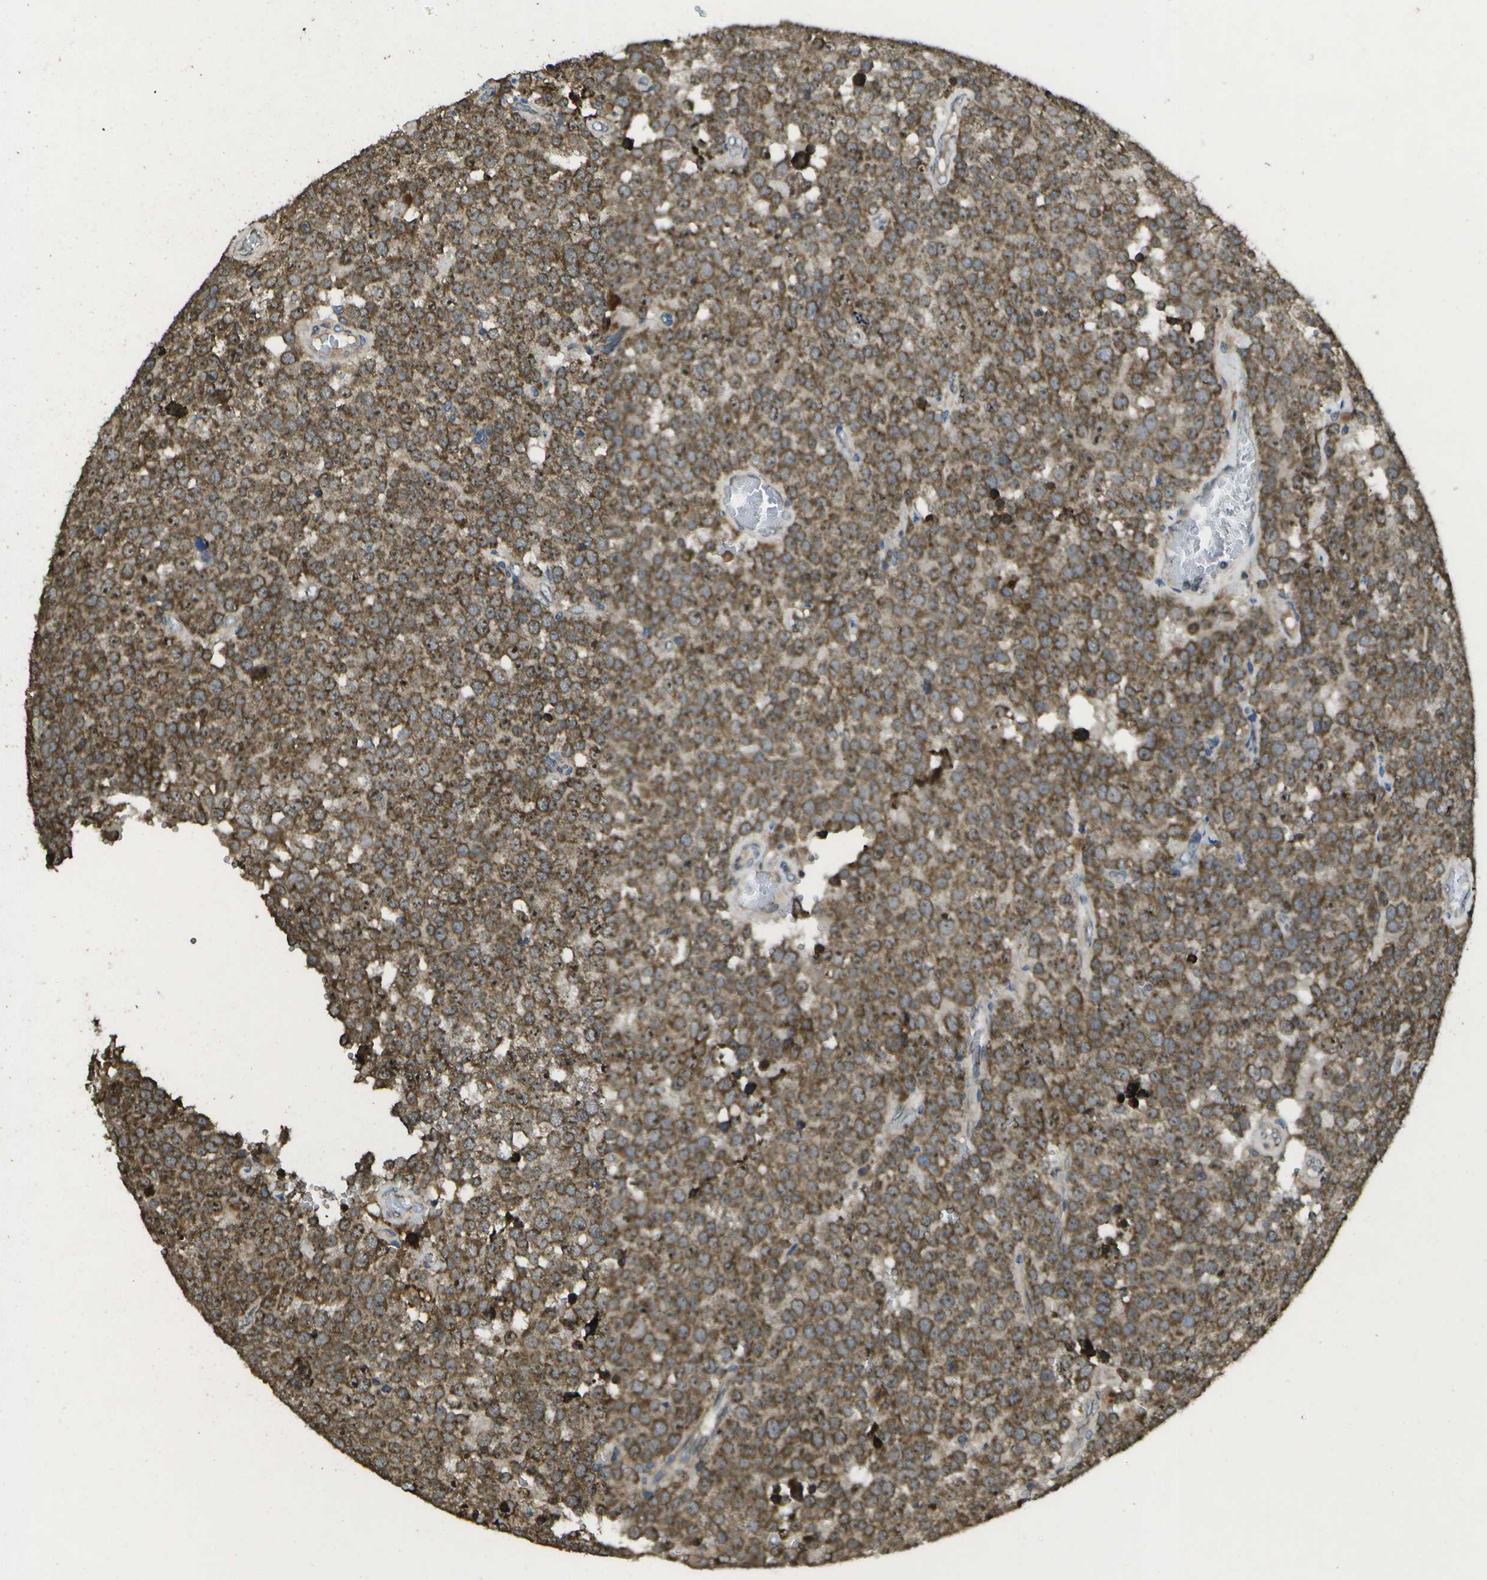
{"staining": {"intensity": "moderate", "quantity": ">75%", "location": "cytoplasmic/membranous"}, "tissue": "testis cancer", "cell_type": "Tumor cells", "image_type": "cancer", "snomed": [{"axis": "morphology", "description": "Normal tissue, NOS"}, {"axis": "morphology", "description": "Seminoma, NOS"}, {"axis": "topography", "description": "Testis"}], "caption": "A histopathology image of testis seminoma stained for a protein reveals moderate cytoplasmic/membranous brown staining in tumor cells.", "gene": "HFE", "patient": {"sex": "male", "age": 71}}